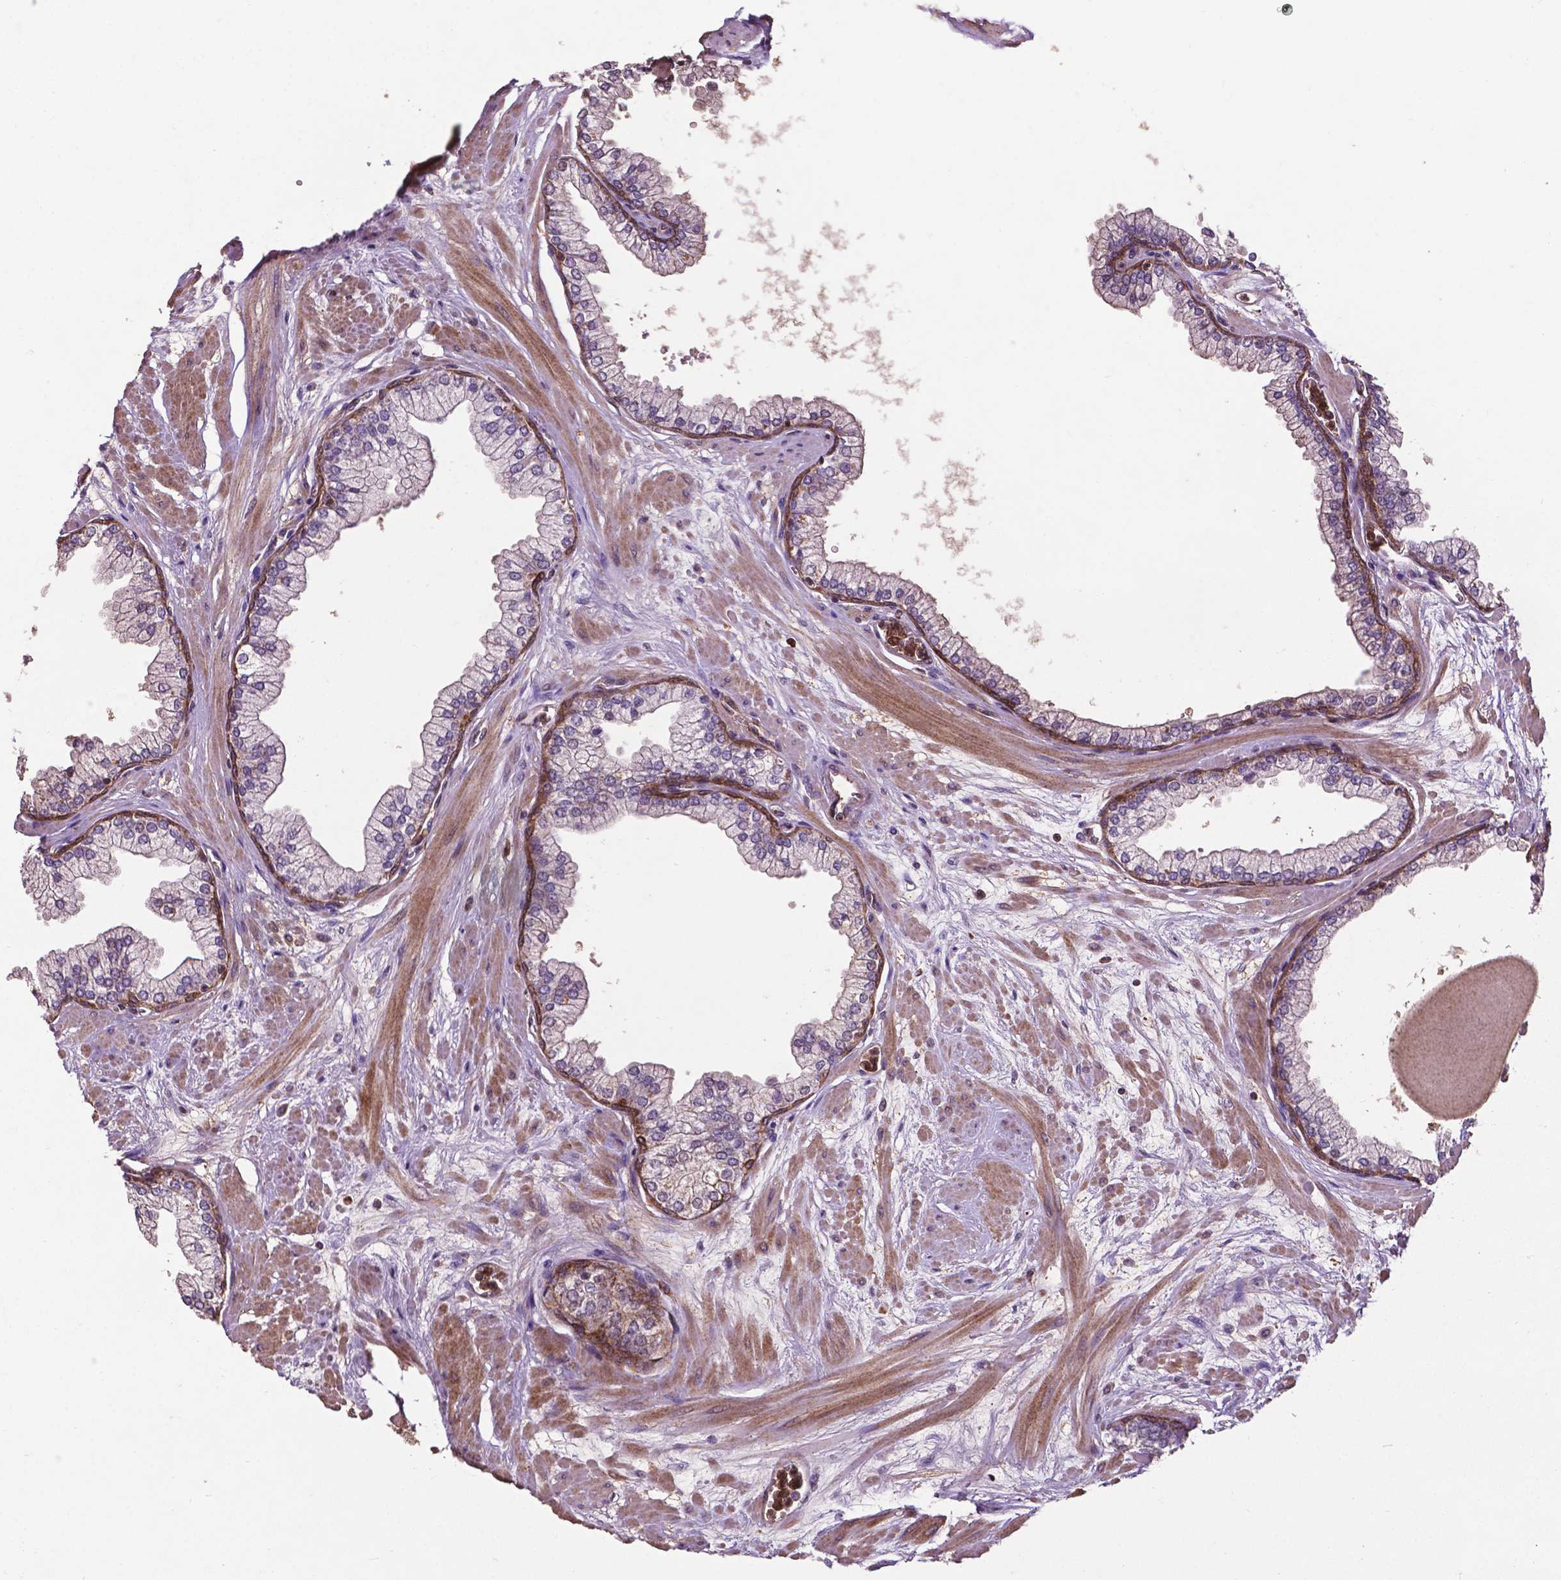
{"staining": {"intensity": "strong", "quantity": "<25%", "location": "cytoplasmic/membranous"}, "tissue": "prostate", "cell_type": "Glandular cells", "image_type": "normal", "snomed": [{"axis": "morphology", "description": "Normal tissue, NOS"}, {"axis": "topography", "description": "Prostate"}, {"axis": "topography", "description": "Peripheral nerve tissue"}], "caption": "DAB immunohistochemical staining of unremarkable human prostate exhibits strong cytoplasmic/membranous protein positivity in approximately <25% of glandular cells.", "gene": "SMAD3", "patient": {"sex": "male", "age": 61}}